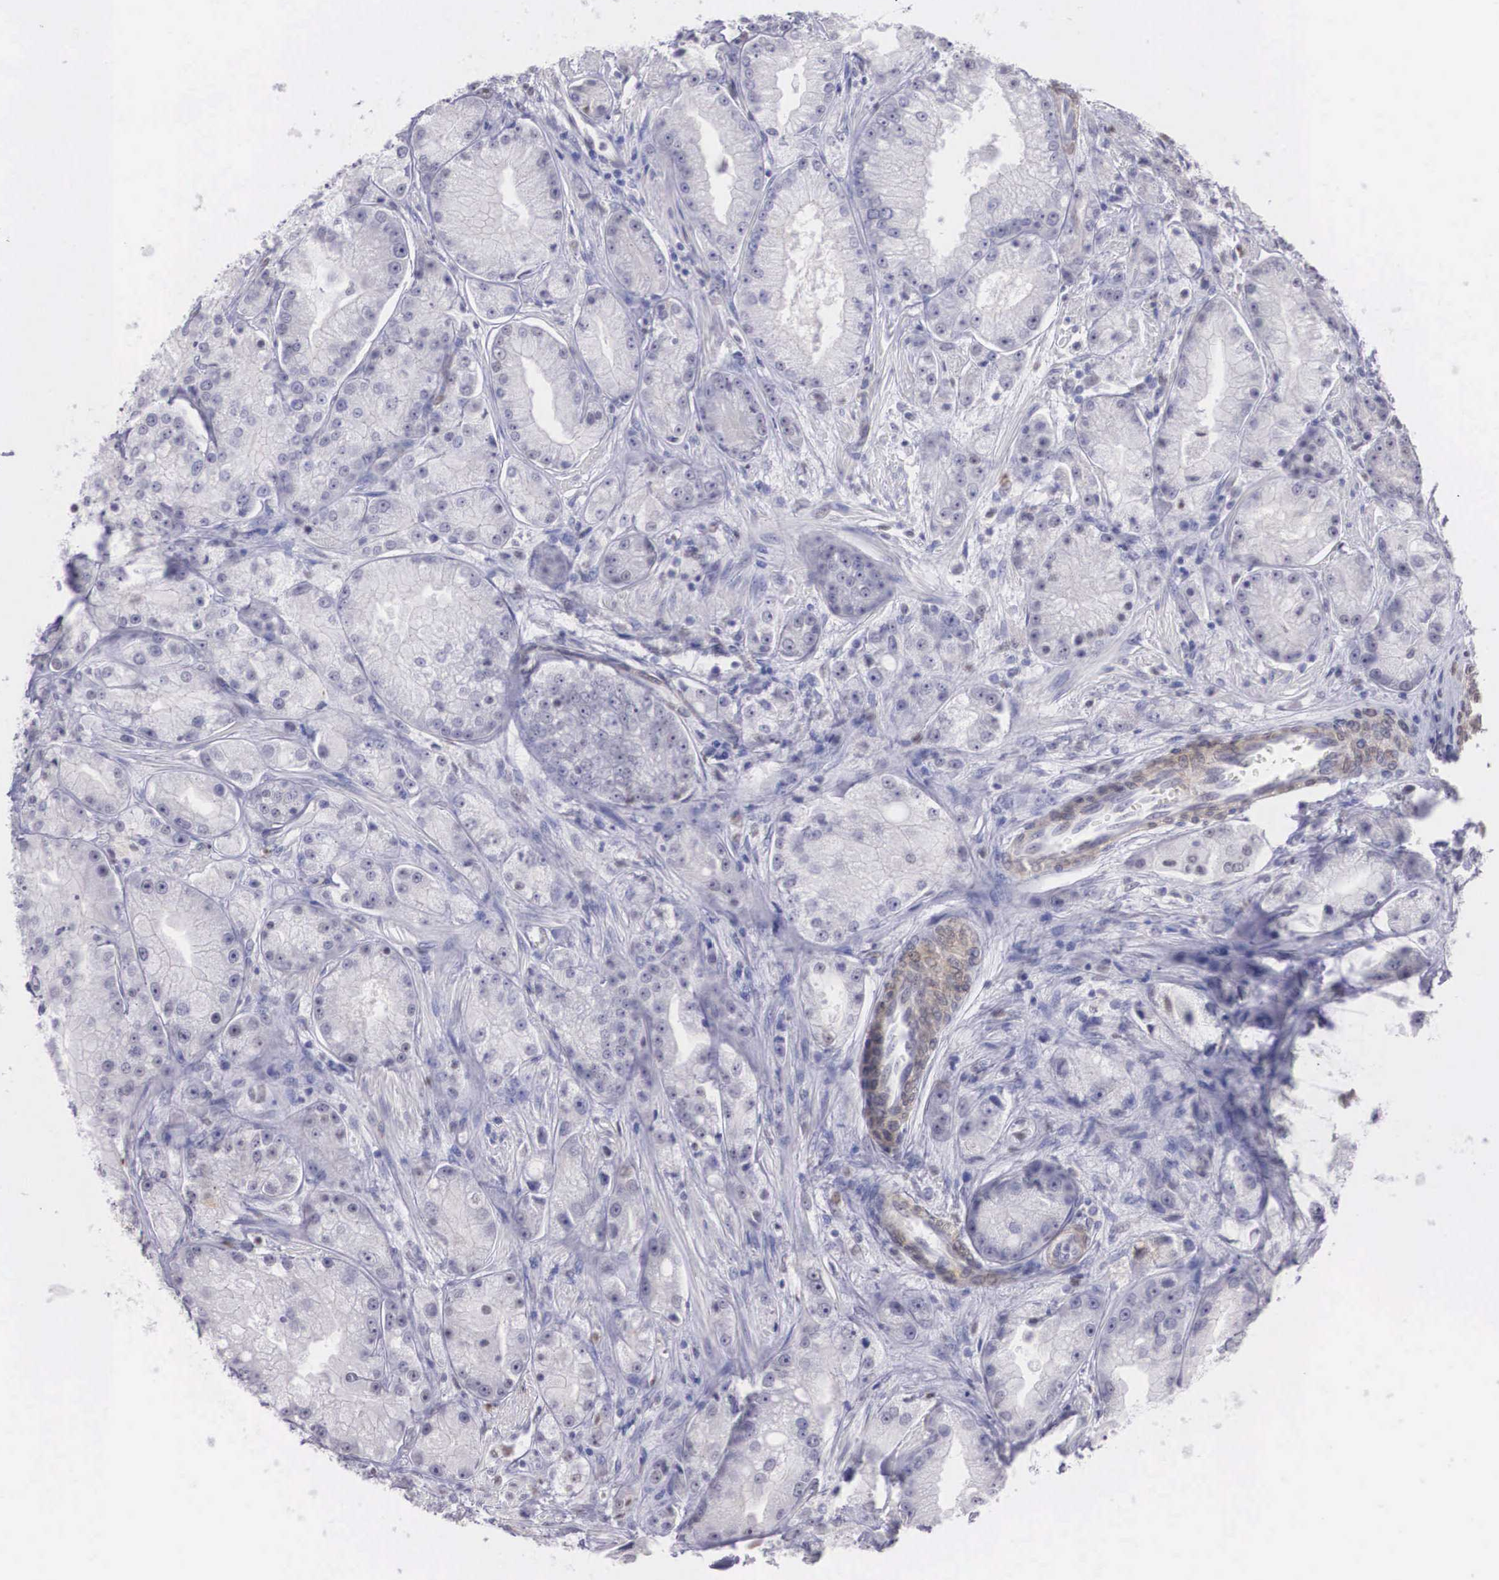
{"staining": {"intensity": "negative", "quantity": "none", "location": "none"}, "tissue": "prostate cancer", "cell_type": "Tumor cells", "image_type": "cancer", "snomed": [{"axis": "morphology", "description": "Adenocarcinoma, Medium grade"}, {"axis": "topography", "description": "Prostate"}], "caption": "Prostate cancer (medium-grade adenocarcinoma) was stained to show a protein in brown. There is no significant expression in tumor cells.", "gene": "ETV6", "patient": {"sex": "male", "age": 72}}